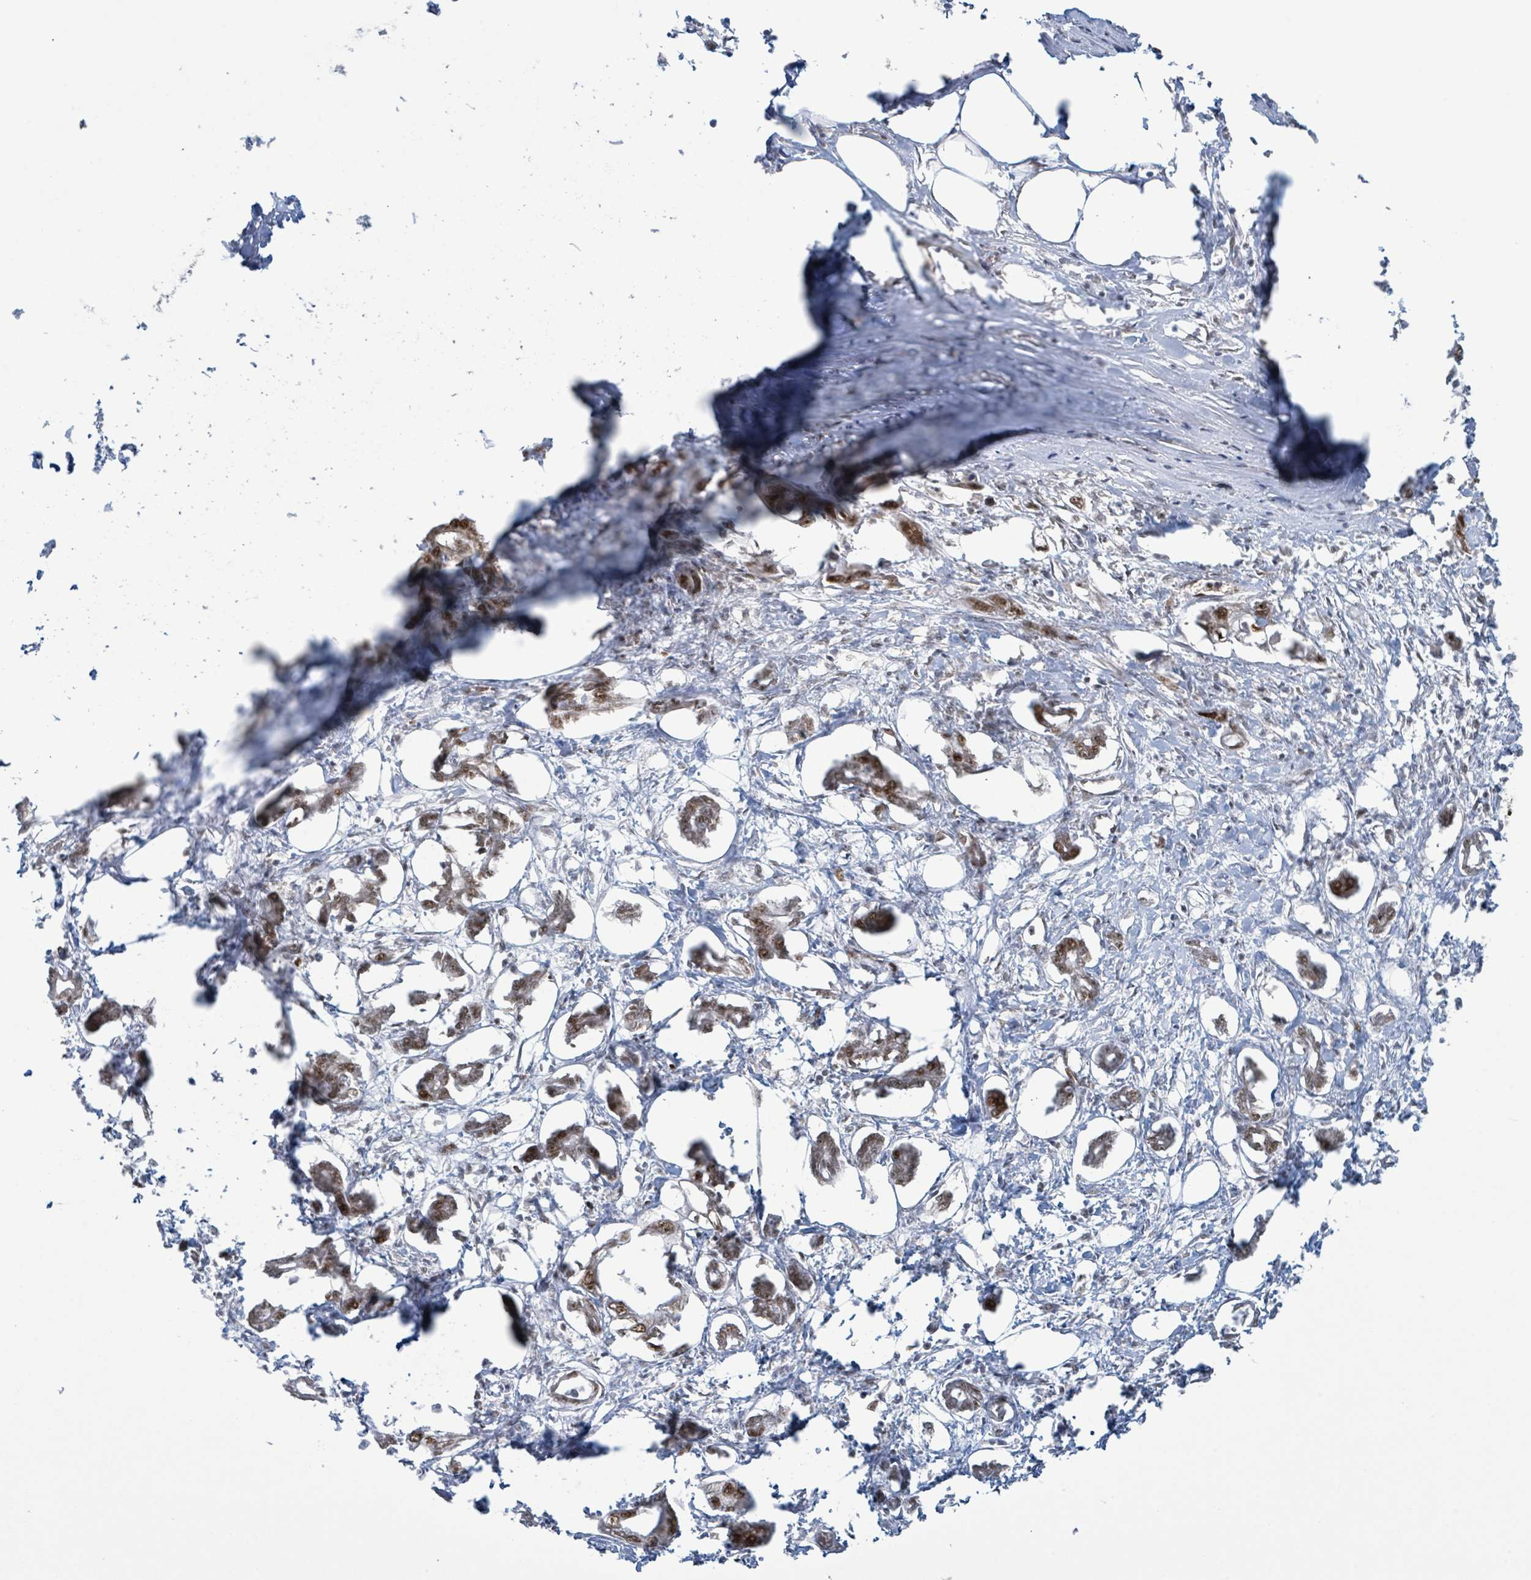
{"staining": {"intensity": "moderate", "quantity": ">75%", "location": "nuclear"}, "tissue": "pancreatic cancer", "cell_type": "Tumor cells", "image_type": "cancer", "snomed": [{"axis": "morphology", "description": "Adenocarcinoma, NOS"}, {"axis": "topography", "description": "Pancreas"}], "caption": "Protein expression analysis of pancreatic cancer exhibits moderate nuclear positivity in about >75% of tumor cells. The protein of interest is stained brown, and the nuclei are stained in blue (DAB IHC with brightfield microscopy, high magnification).", "gene": "KLF3", "patient": {"sex": "male", "age": 61}}